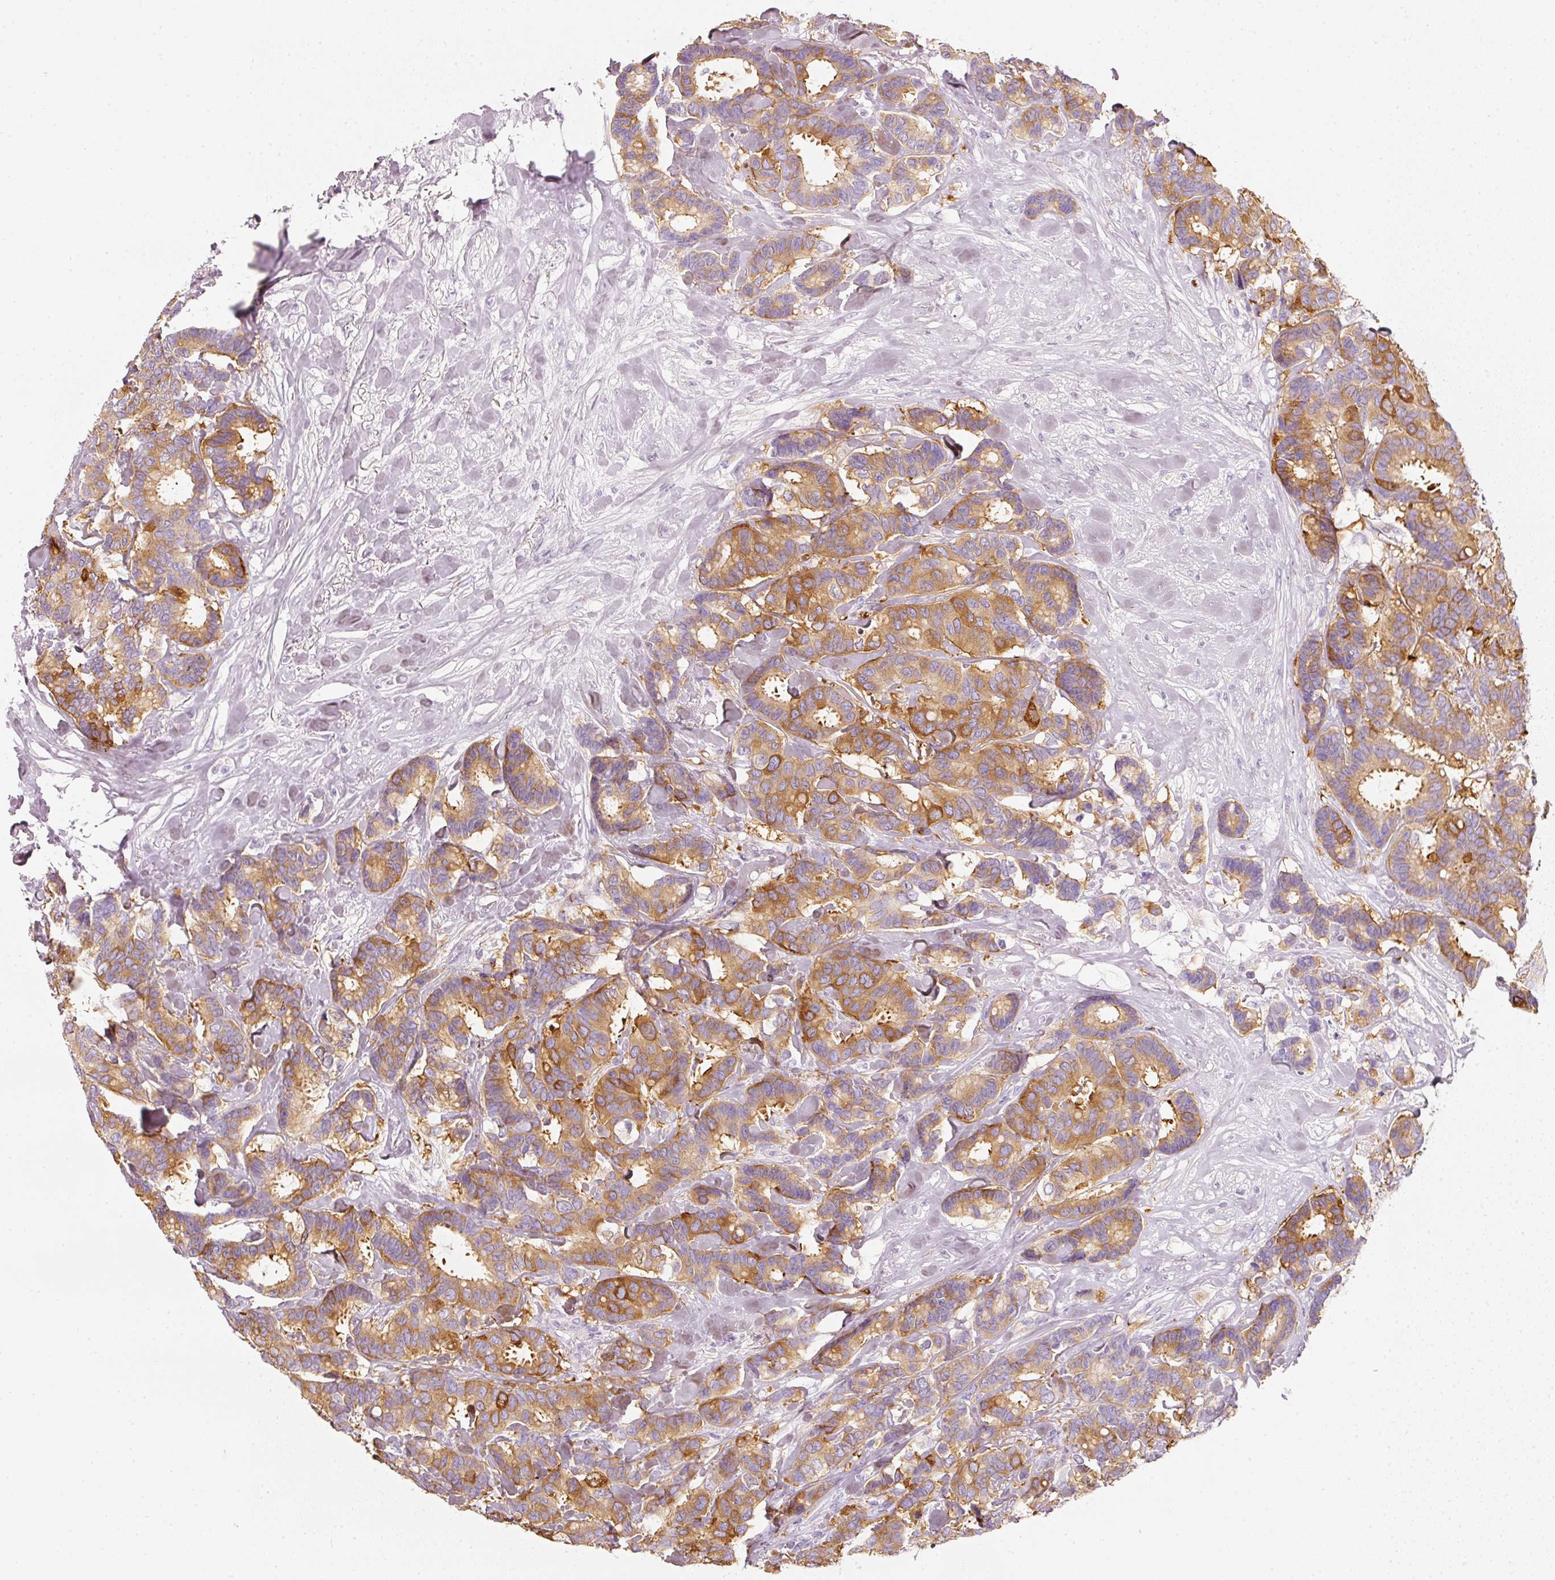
{"staining": {"intensity": "moderate", "quantity": ">75%", "location": "cytoplasmic/membranous"}, "tissue": "breast cancer", "cell_type": "Tumor cells", "image_type": "cancer", "snomed": [{"axis": "morphology", "description": "Normal tissue, NOS"}, {"axis": "morphology", "description": "Duct carcinoma"}, {"axis": "topography", "description": "Breast"}], "caption": "A high-resolution histopathology image shows IHC staining of intraductal carcinoma (breast), which displays moderate cytoplasmic/membranous expression in approximately >75% of tumor cells.", "gene": "PDXDC1", "patient": {"sex": "female", "age": 87}}